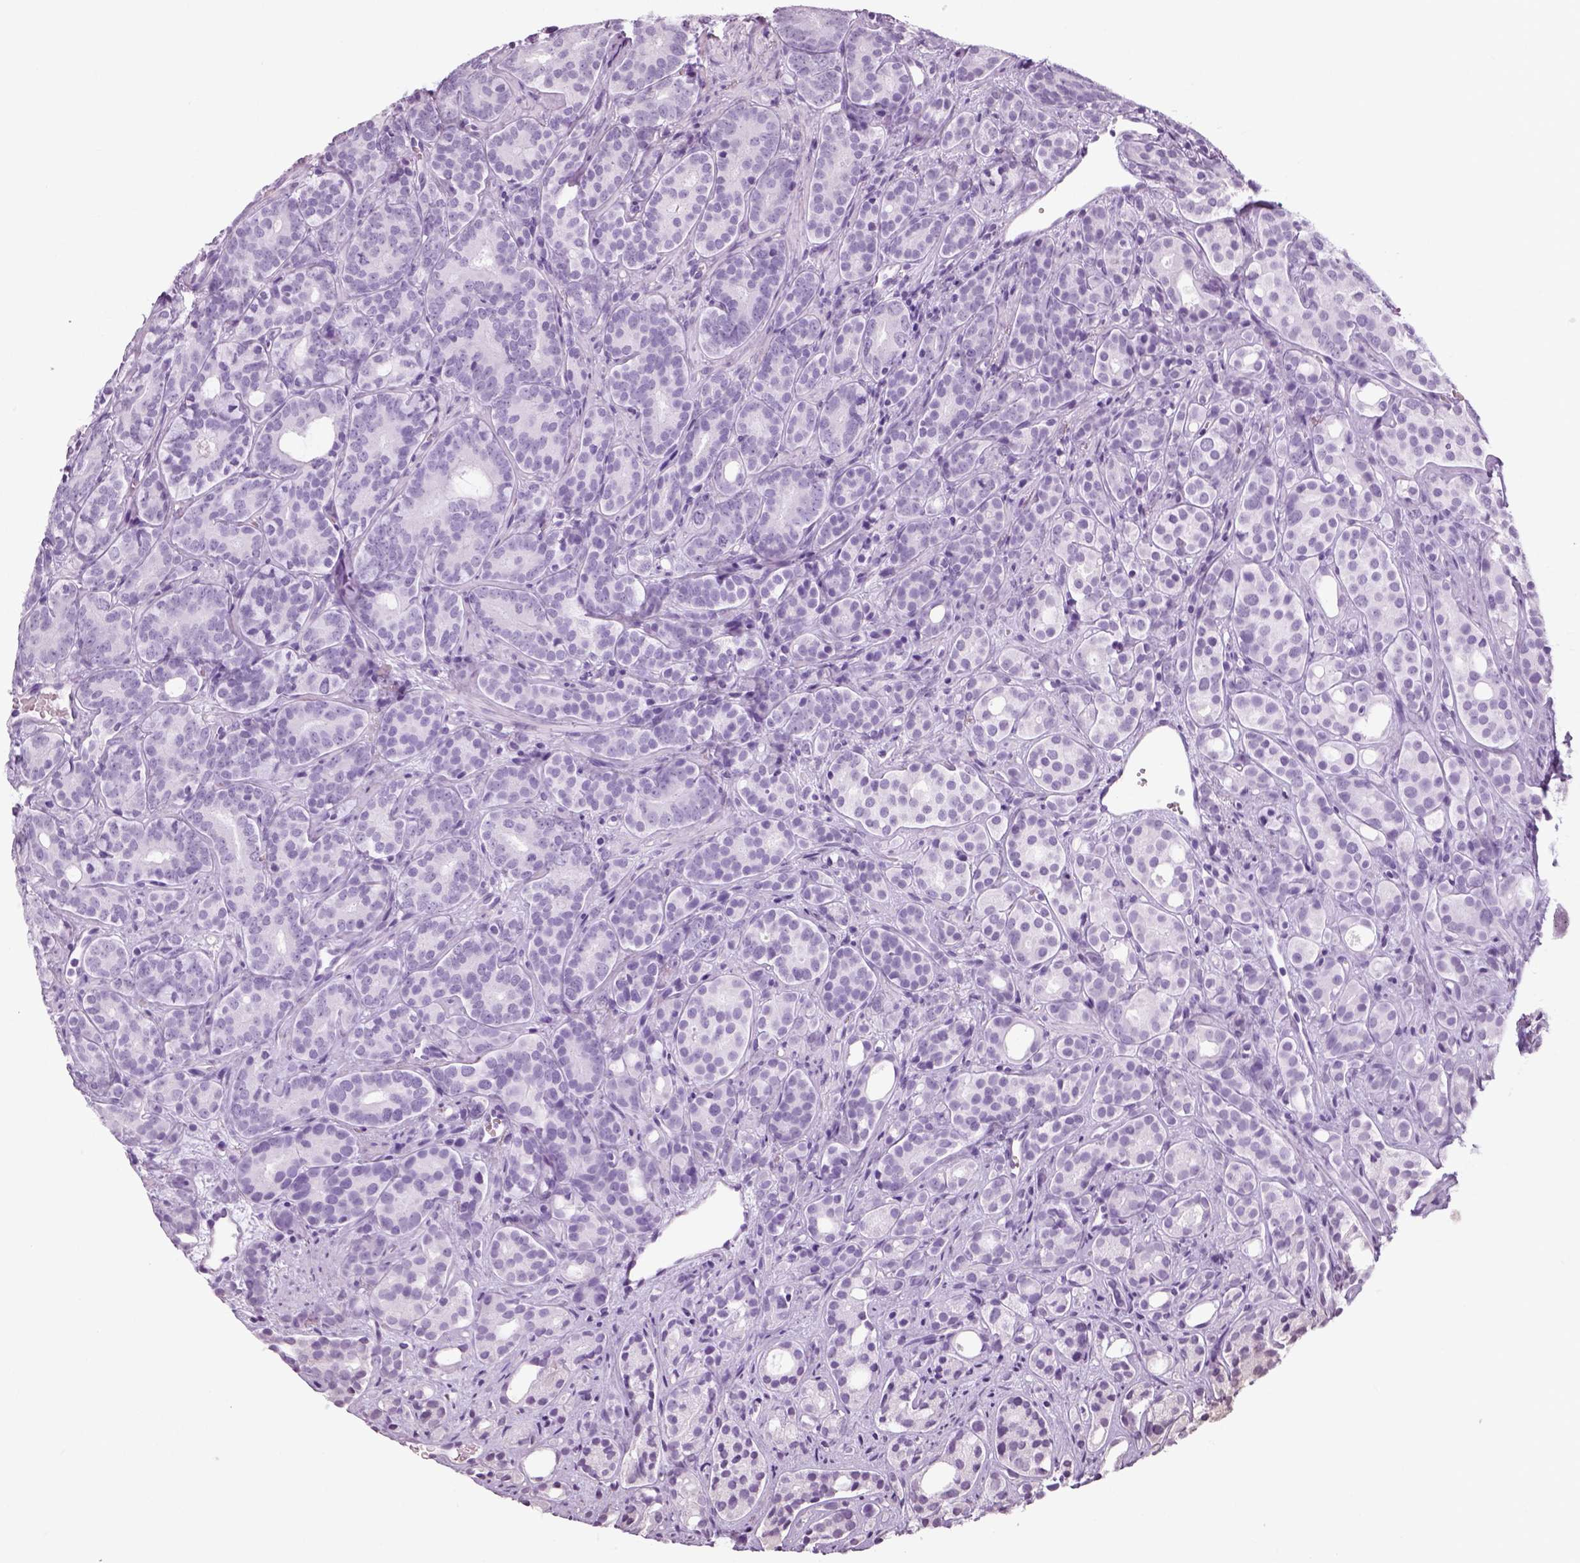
{"staining": {"intensity": "negative", "quantity": "none", "location": "none"}, "tissue": "prostate cancer", "cell_type": "Tumor cells", "image_type": "cancer", "snomed": [{"axis": "morphology", "description": "Adenocarcinoma, High grade"}, {"axis": "topography", "description": "Prostate"}], "caption": "The histopathology image shows no staining of tumor cells in prostate cancer. (Immunohistochemistry (ihc), brightfield microscopy, high magnification).", "gene": "NECAB1", "patient": {"sex": "male", "age": 84}}